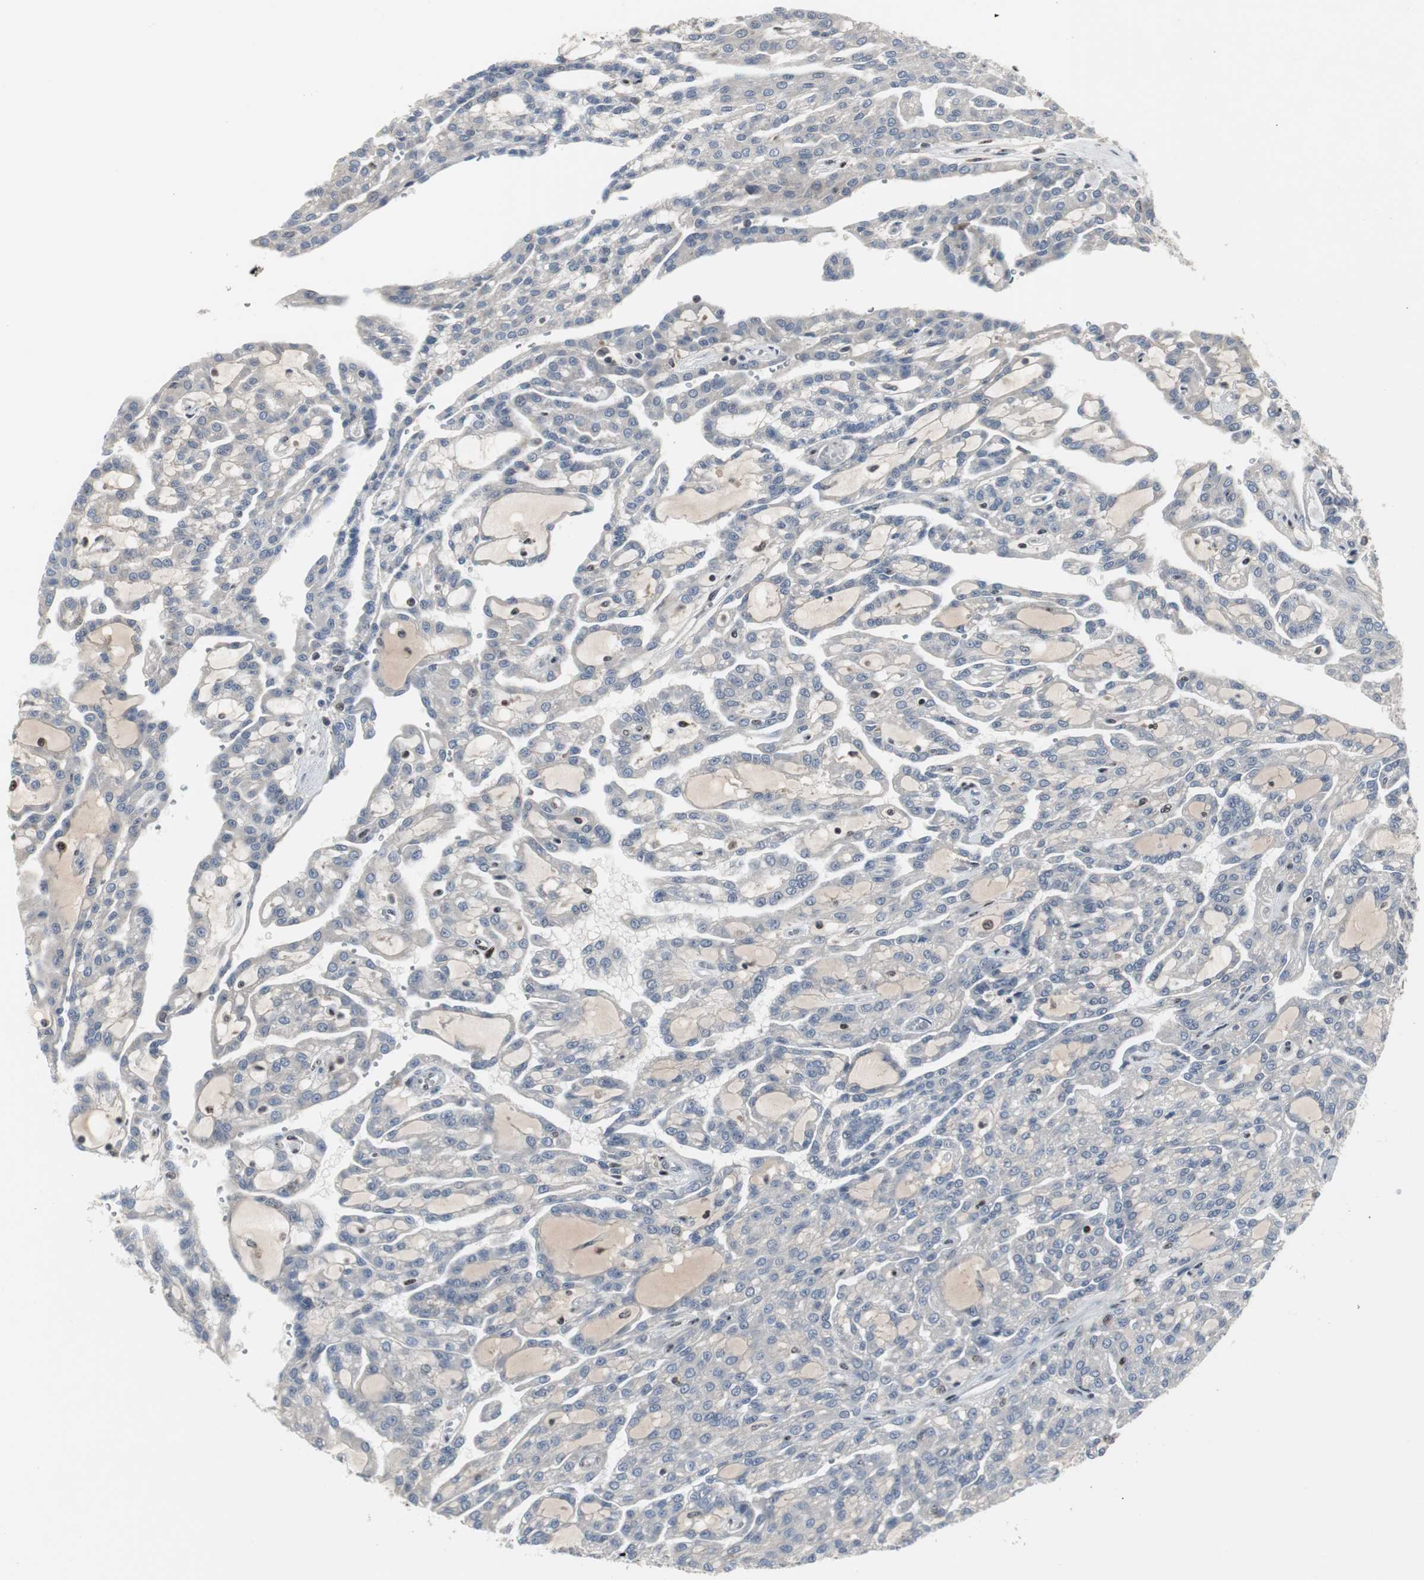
{"staining": {"intensity": "negative", "quantity": "none", "location": "none"}, "tissue": "renal cancer", "cell_type": "Tumor cells", "image_type": "cancer", "snomed": [{"axis": "morphology", "description": "Adenocarcinoma, NOS"}, {"axis": "topography", "description": "Kidney"}], "caption": "This is an immunohistochemistry photomicrograph of human renal cancer (adenocarcinoma). There is no positivity in tumor cells.", "gene": "GRK2", "patient": {"sex": "male", "age": 63}}